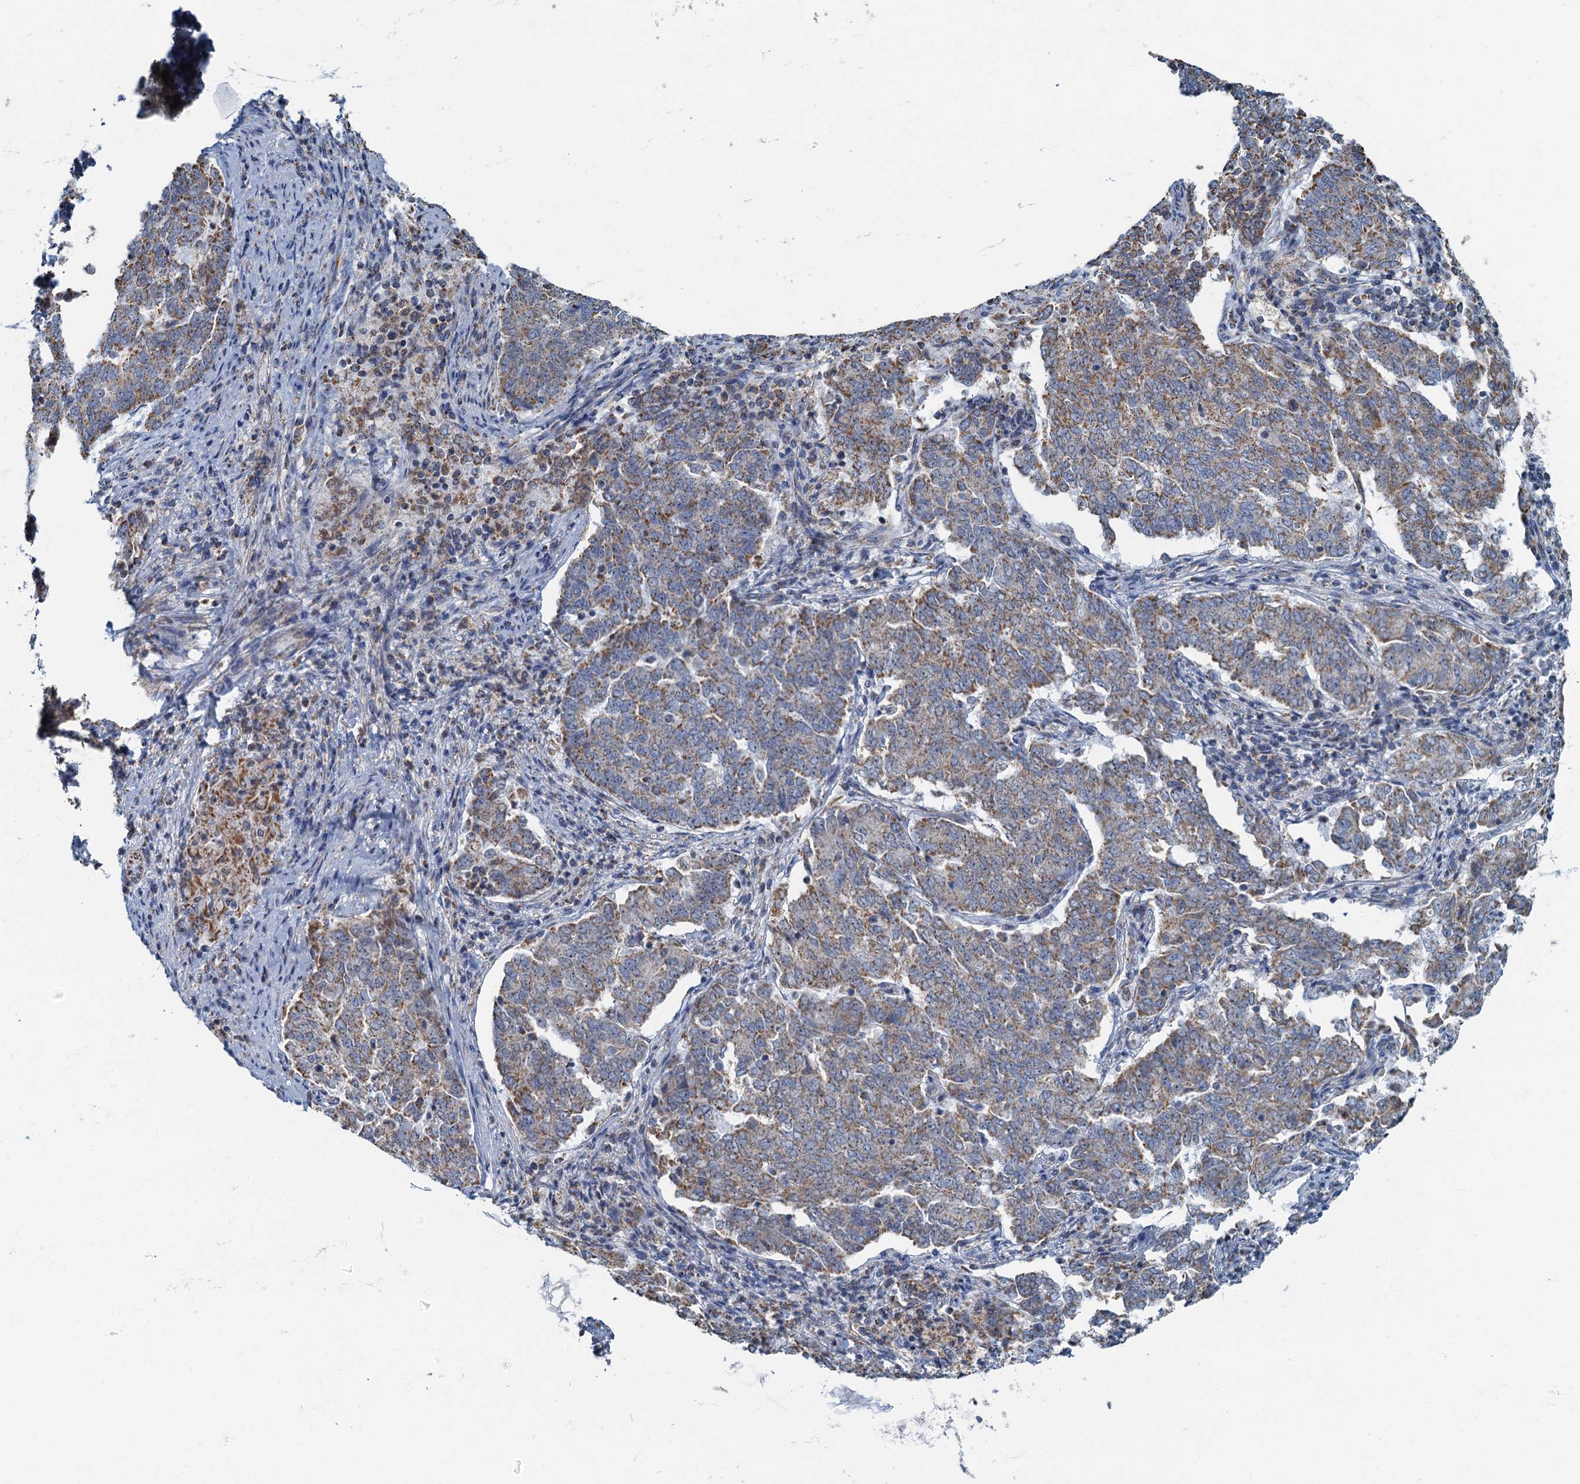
{"staining": {"intensity": "moderate", "quantity": ">75%", "location": "cytoplasmic/membranous"}, "tissue": "endometrial cancer", "cell_type": "Tumor cells", "image_type": "cancer", "snomed": [{"axis": "morphology", "description": "Adenocarcinoma, NOS"}, {"axis": "topography", "description": "Endometrium"}], "caption": "Protein expression analysis of endometrial cancer (adenocarcinoma) shows moderate cytoplasmic/membranous positivity in approximately >75% of tumor cells.", "gene": "RAD9B", "patient": {"sex": "female", "age": 80}}